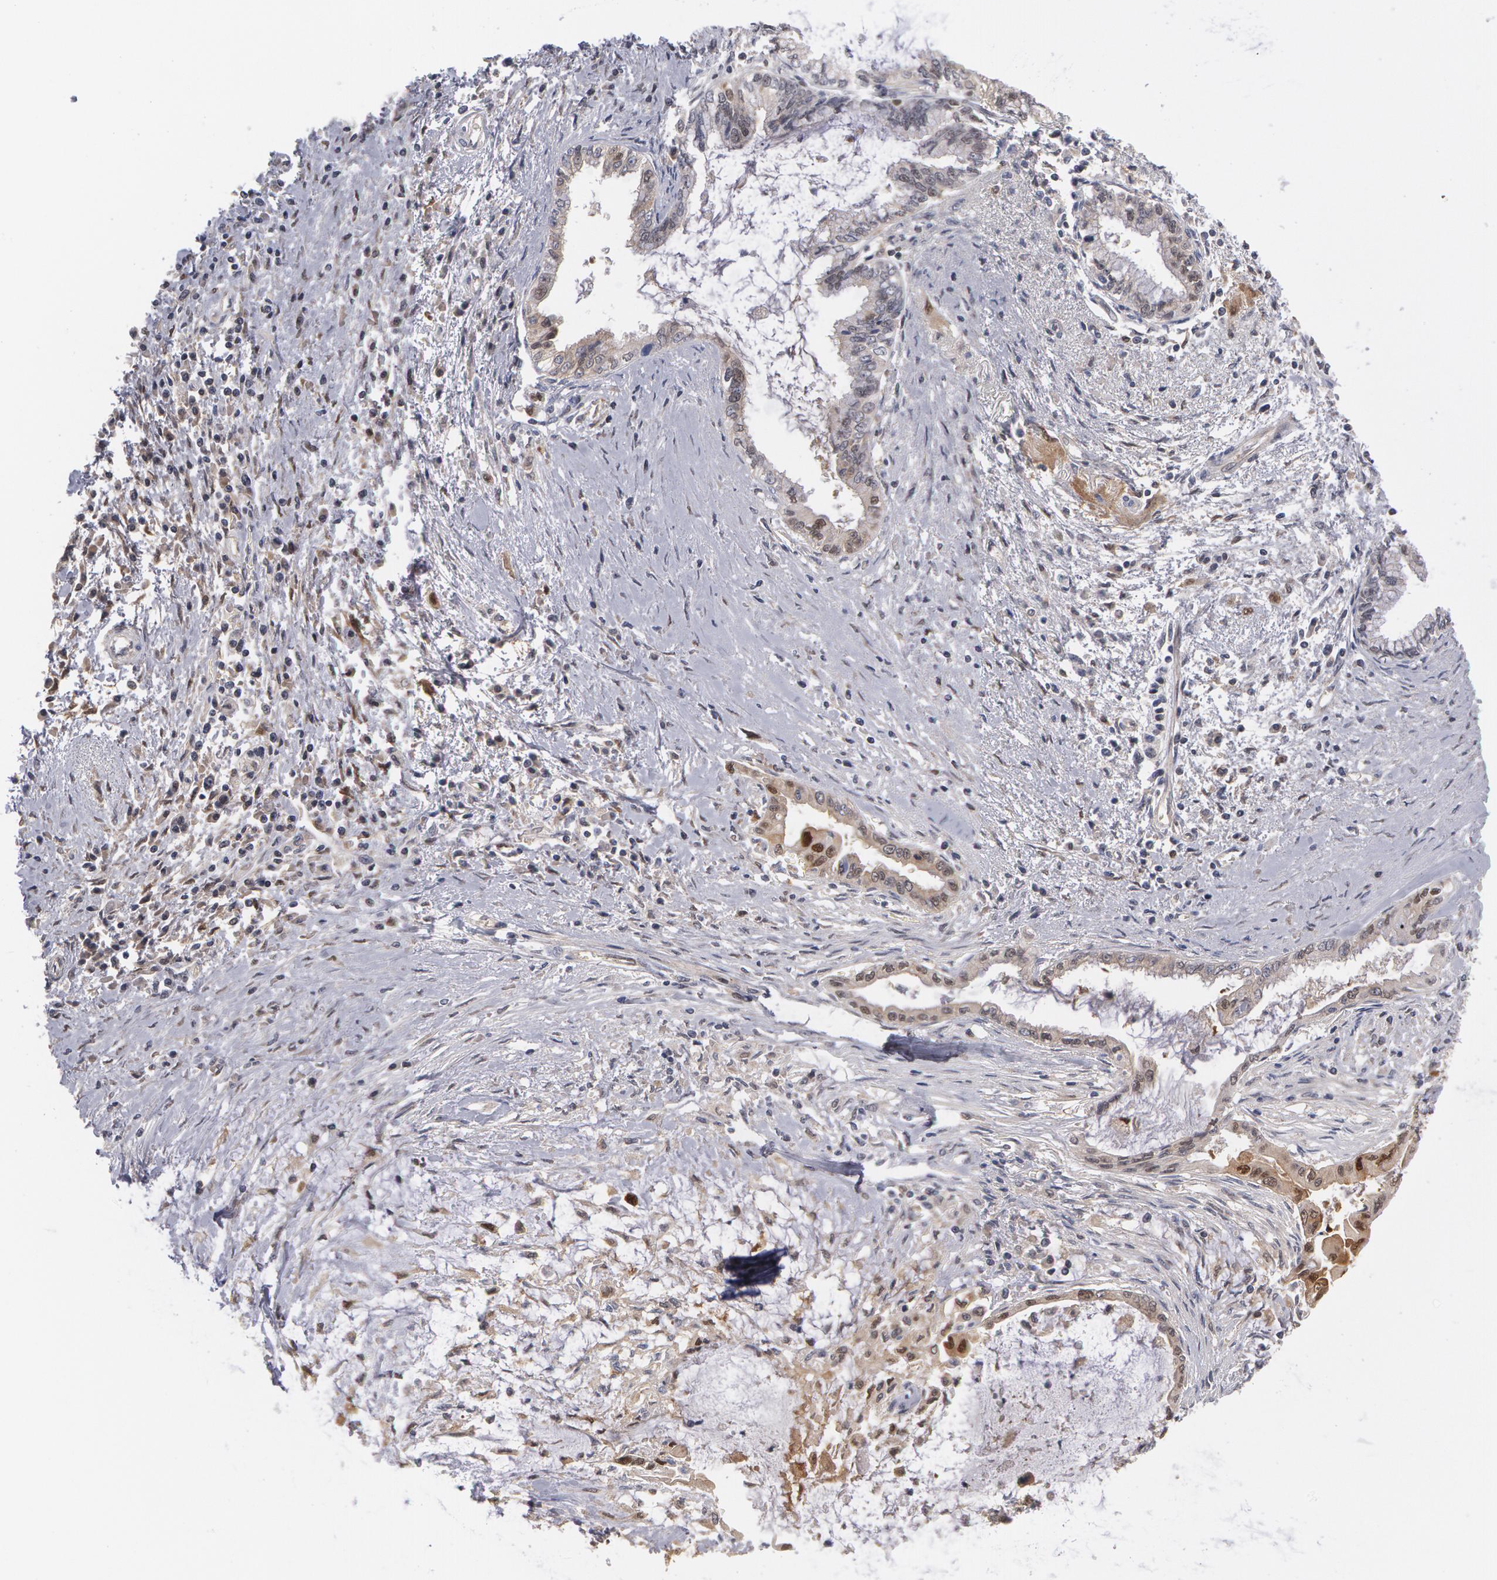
{"staining": {"intensity": "moderate", "quantity": "<25%", "location": "nuclear"}, "tissue": "pancreatic cancer", "cell_type": "Tumor cells", "image_type": "cancer", "snomed": [{"axis": "morphology", "description": "Adenocarcinoma, NOS"}, {"axis": "topography", "description": "Pancreas"}], "caption": "Protein analysis of pancreatic adenocarcinoma tissue demonstrates moderate nuclear expression in about <25% of tumor cells. Using DAB (3,3'-diaminobenzidine) (brown) and hematoxylin (blue) stains, captured at high magnification using brightfield microscopy.", "gene": "TXNRD1", "patient": {"sex": "female", "age": 64}}